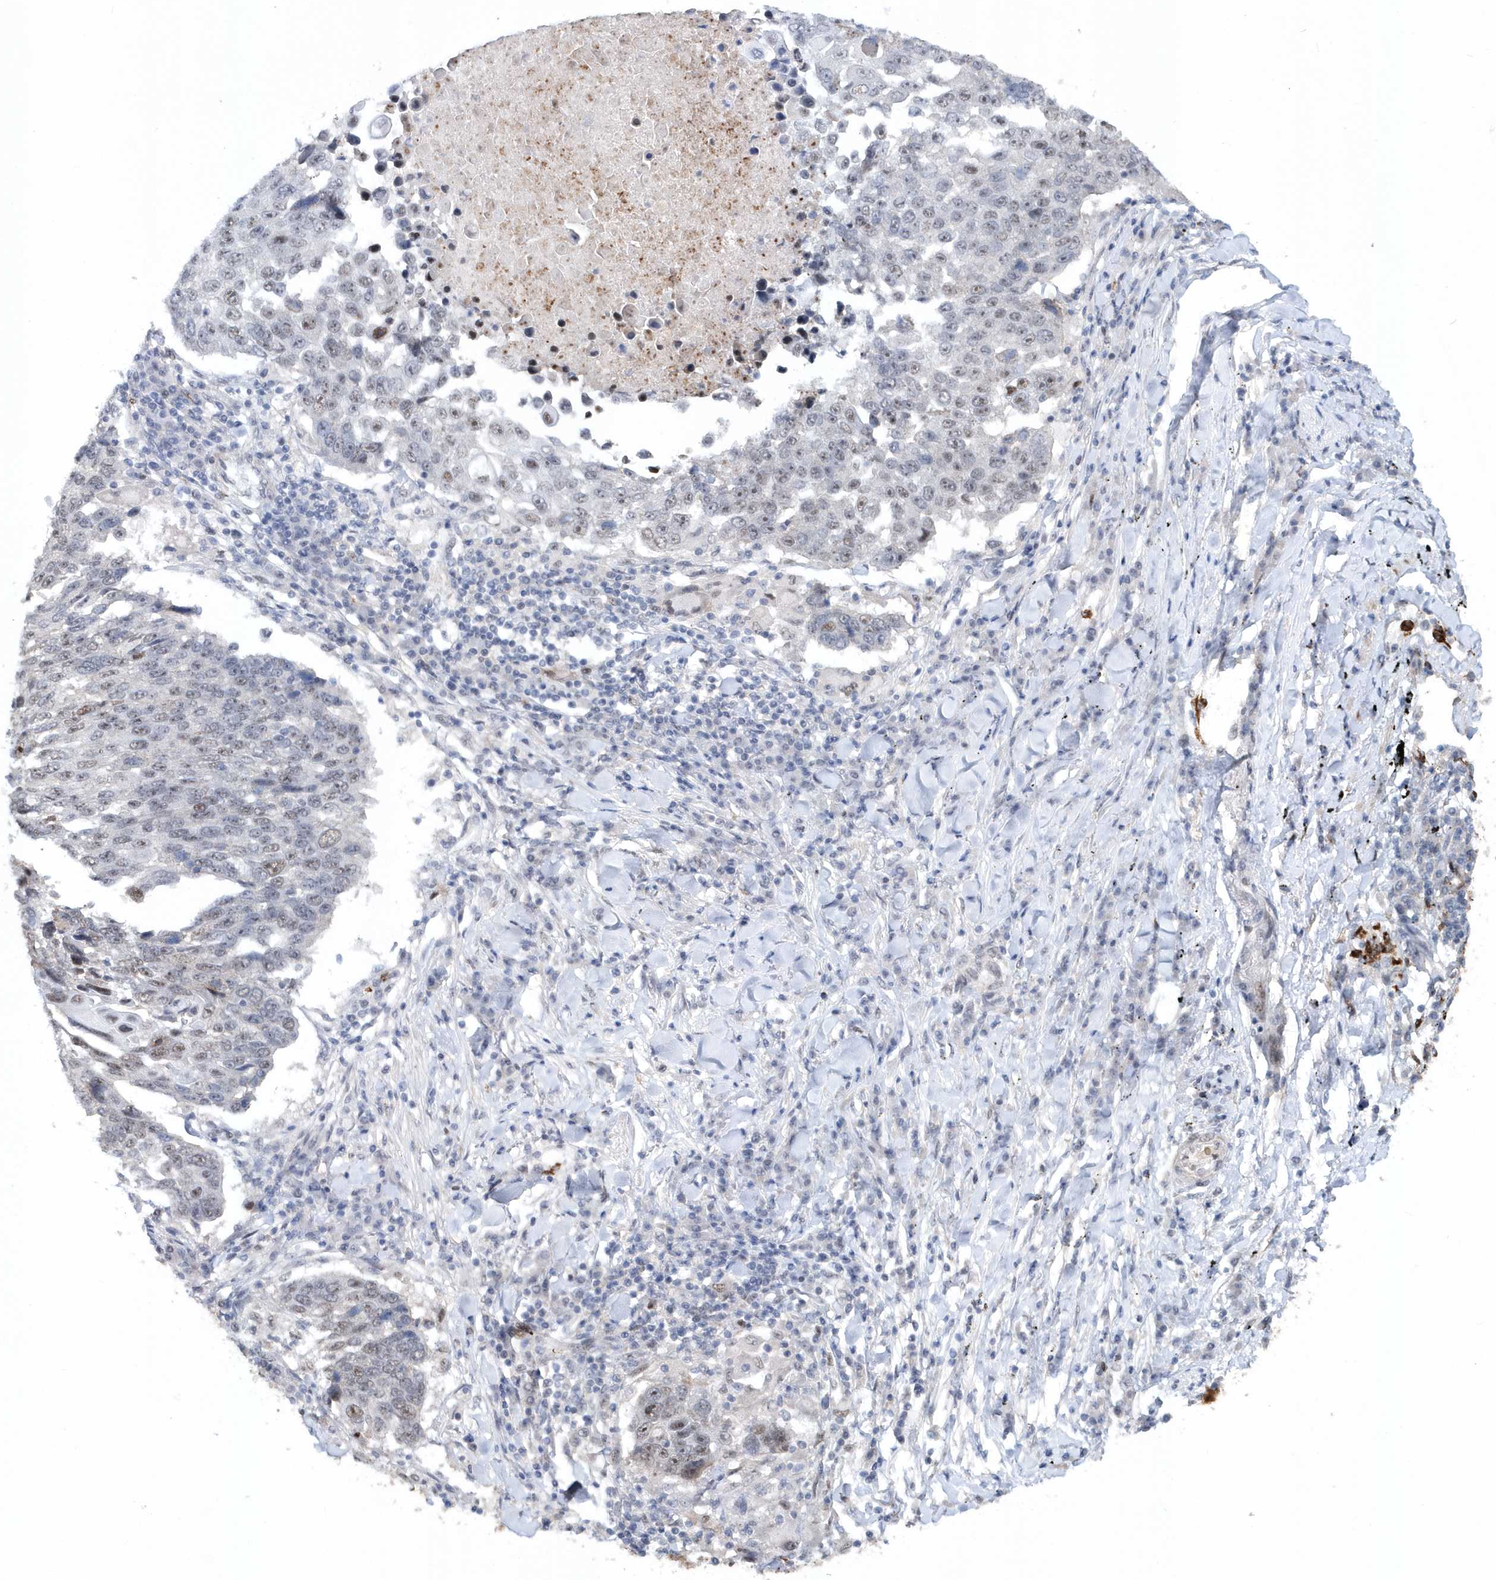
{"staining": {"intensity": "moderate", "quantity": "<25%", "location": "nuclear"}, "tissue": "lung cancer", "cell_type": "Tumor cells", "image_type": "cancer", "snomed": [{"axis": "morphology", "description": "Squamous cell carcinoma, NOS"}, {"axis": "topography", "description": "Lung"}], "caption": "Brown immunohistochemical staining in human lung cancer exhibits moderate nuclear staining in approximately <25% of tumor cells.", "gene": "ASCL4", "patient": {"sex": "male", "age": 66}}